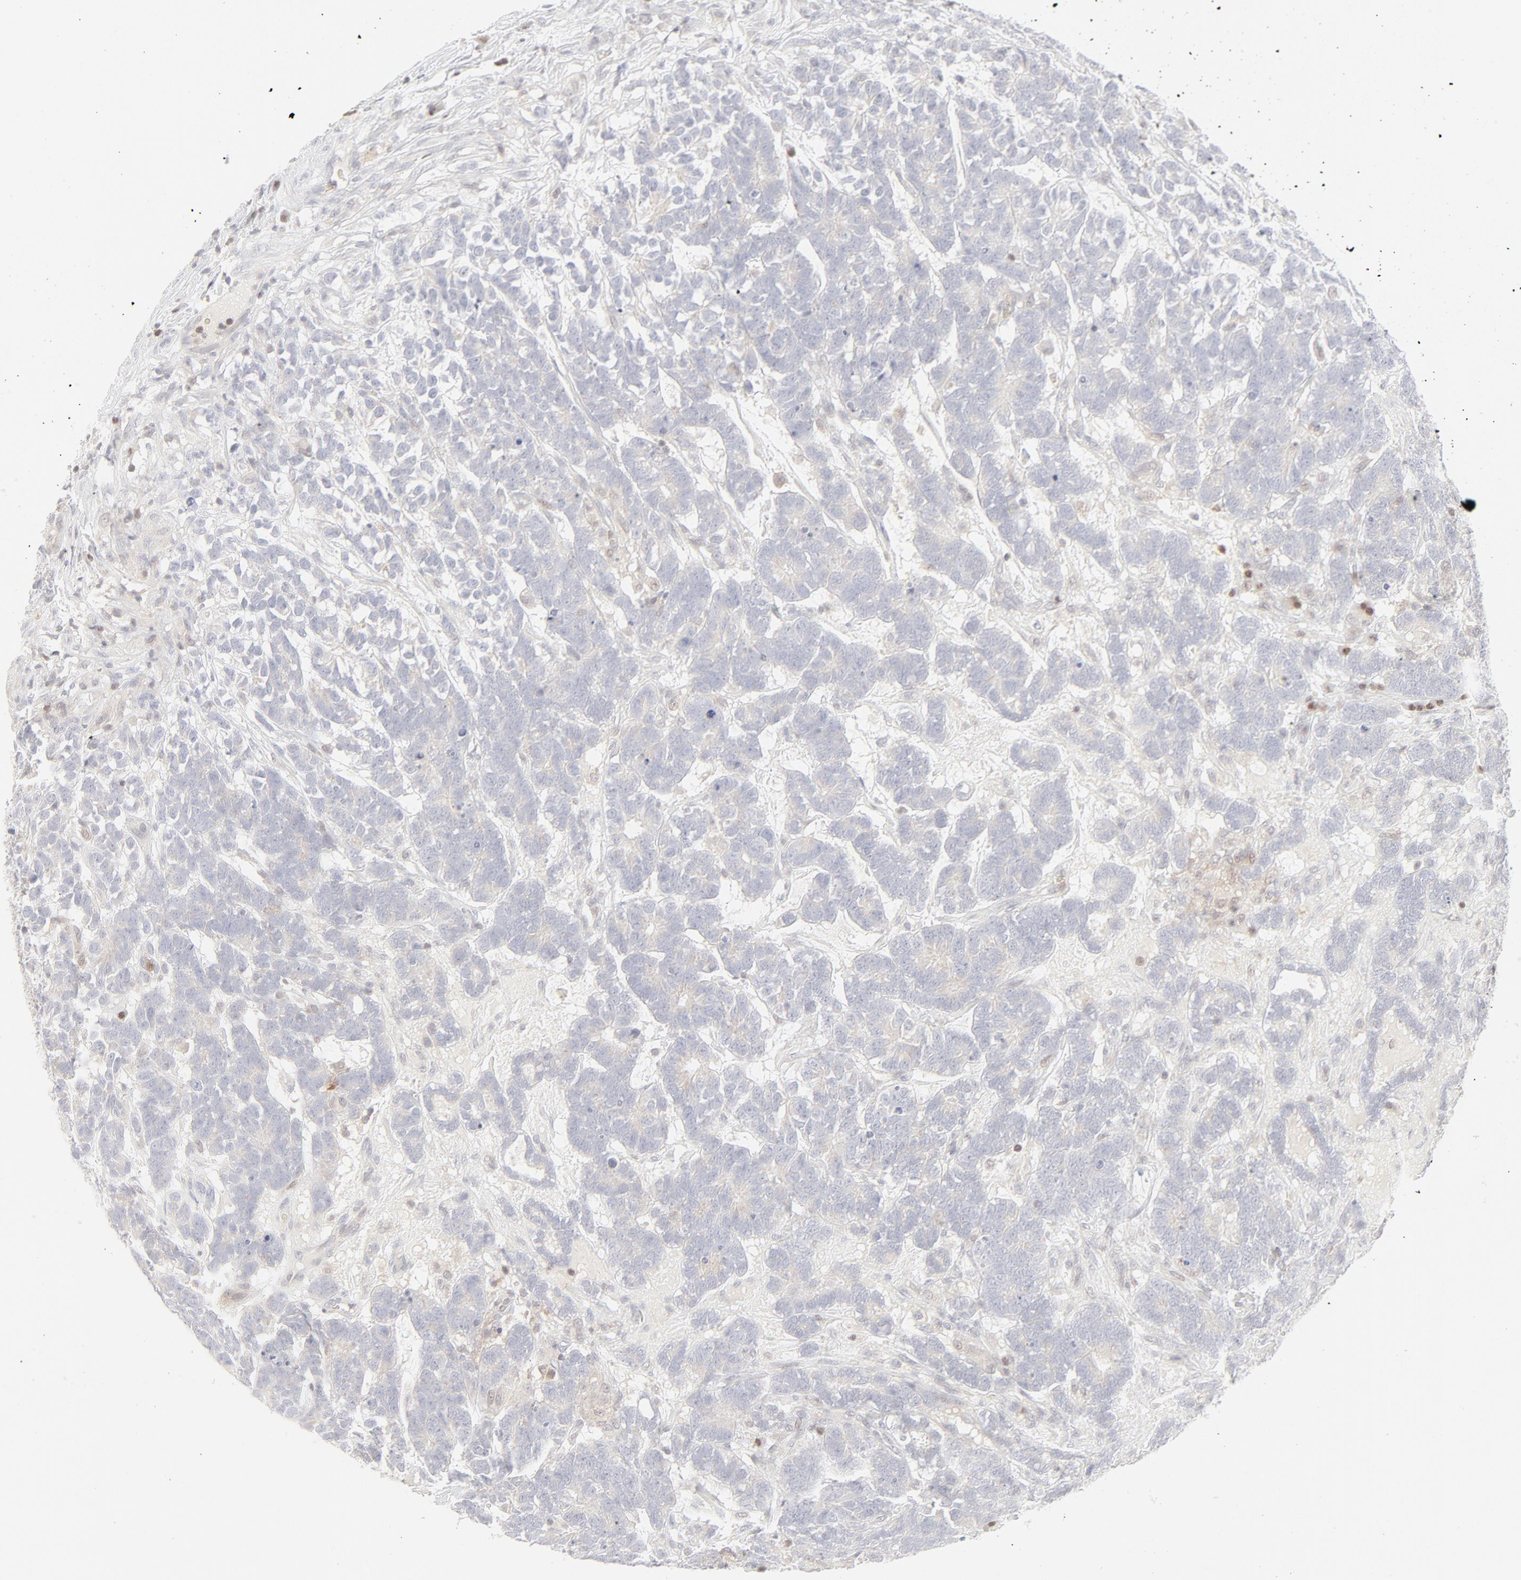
{"staining": {"intensity": "negative", "quantity": "none", "location": "none"}, "tissue": "testis cancer", "cell_type": "Tumor cells", "image_type": "cancer", "snomed": [{"axis": "morphology", "description": "Carcinoma, Embryonal, NOS"}, {"axis": "topography", "description": "Testis"}], "caption": "Testis cancer (embryonal carcinoma) was stained to show a protein in brown. There is no significant expression in tumor cells.", "gene": "PRKCB", "patient": {"sex": "male", "age": 26}}